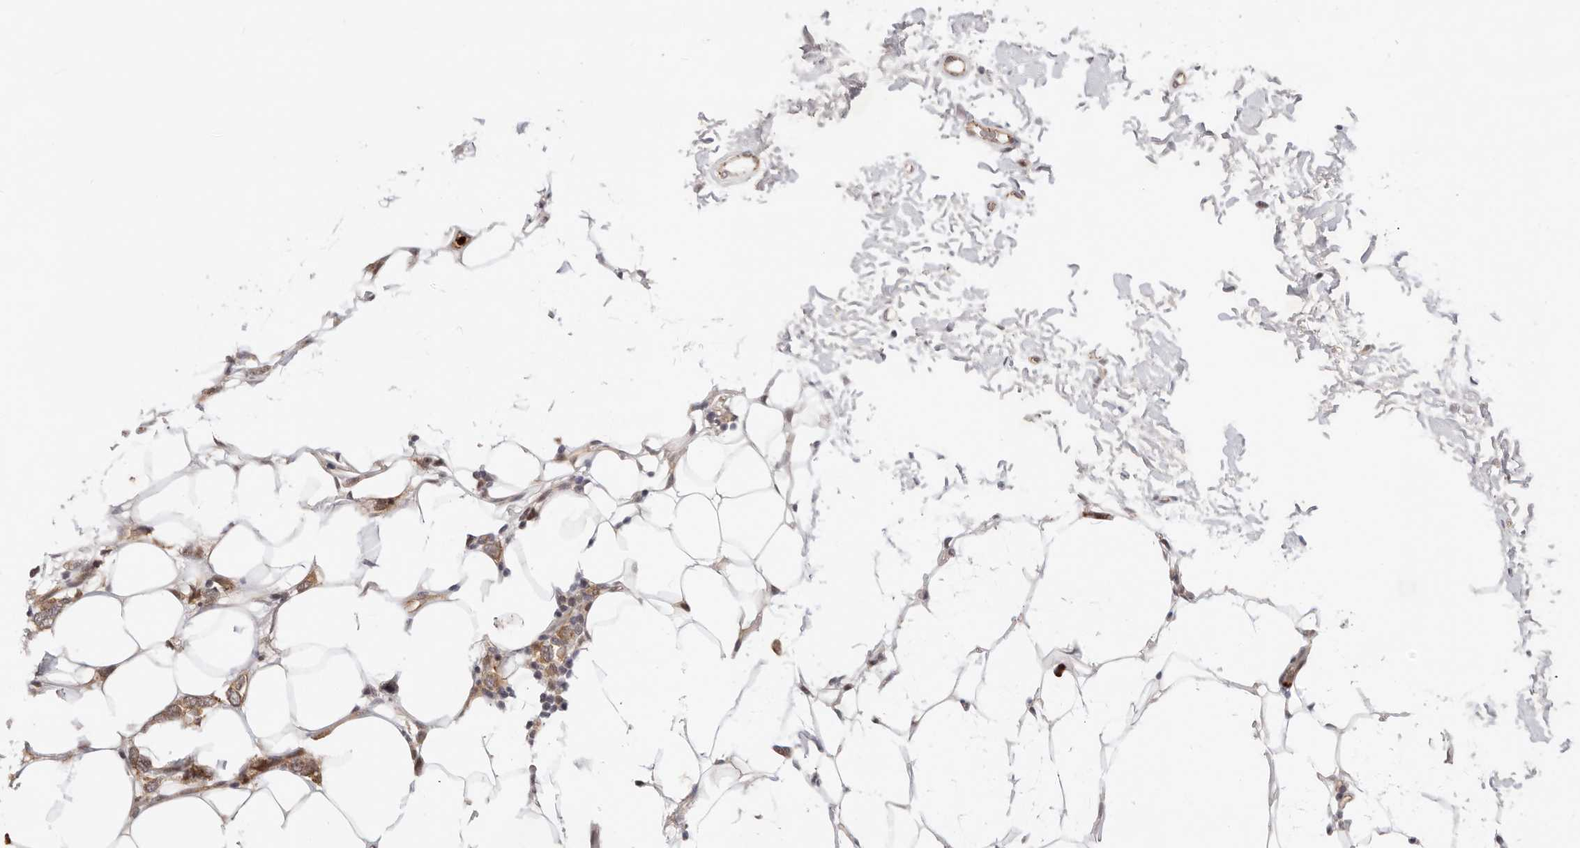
{"staining": {"intensity": "moderate", "quantity": ">75%", "location": "cytoplasmic/membranous"}, "tissue": "breast cancer", "cell_type": "Tumor cells", "image_type": "cancer", "snomed": [{"axis": "morphology", "description": "Normal tissue, NOS"}, {"axis": "morphology", "description": "Lobular carcinoma"}, {"axis": "topography", "description": "Breast"}], "caption": "DAB (3,3'-diaminobenzidine) immunohistochemical staining of lobular carcinoma (breast) exhibits moderate cytoplasmic/membranous protein staining in approximately >75% of tumor cells.", "gene": "AFDN", "patient": {"sex": "female", "age": 47}}